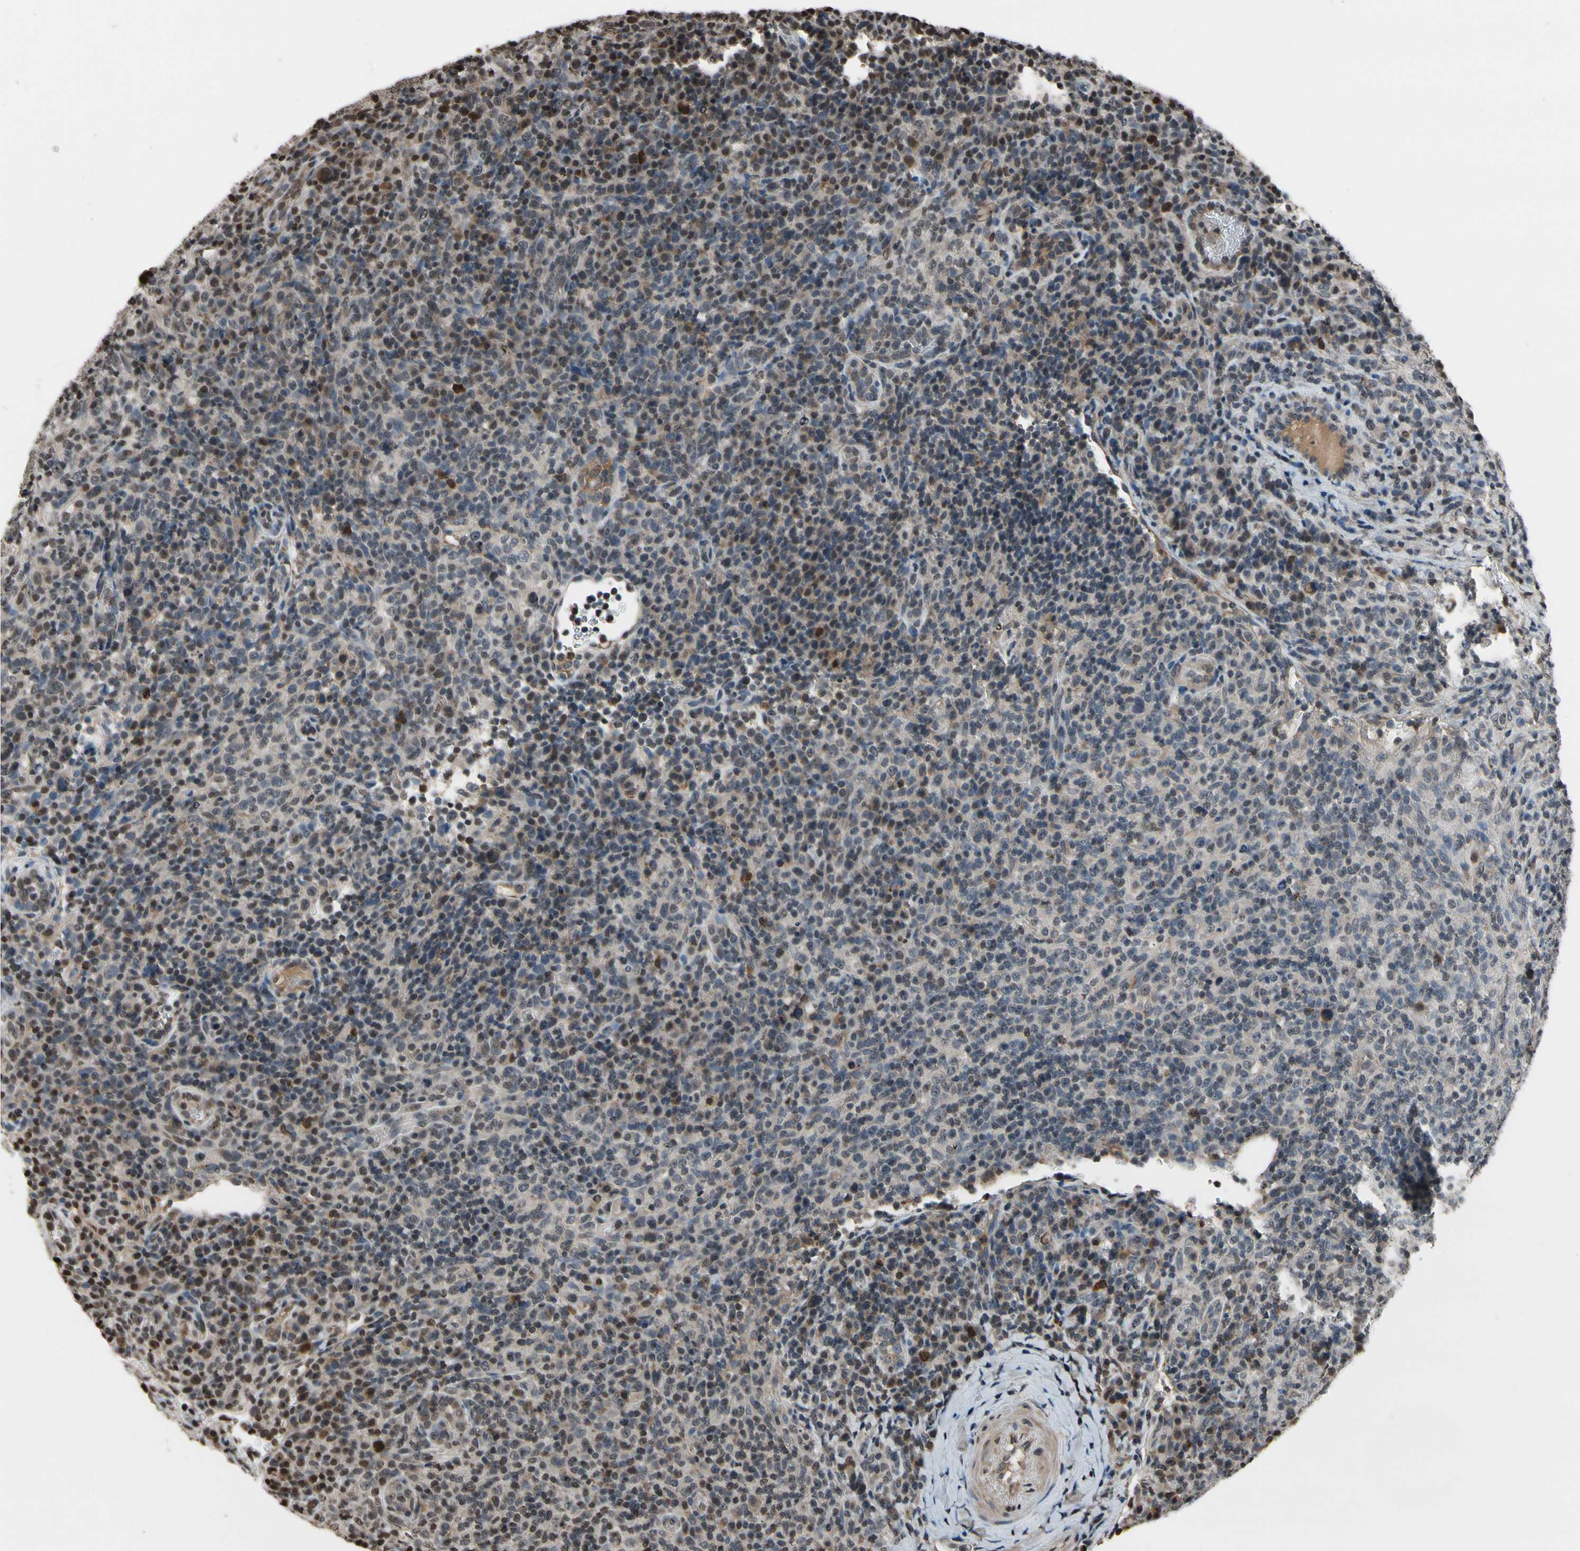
{"staining": {"intensity": "weak", "quantity": "25%-75%", "location": "cytoplasmic/membranous"}, "tissue": "lymphoma", "cell_type": "Tumor cells", "image_type": "cancer", "snomed": [{"axis": "morphology", "description": "Malignant lymphoma, non-Hodgkin's type, High grade"}, {"axis": "topography", "description": "Lymph node"}], "caption": "Immunohistochemistry micrograph of neoplastic tissue: human malignant lymphoma, non-Hodgkin's type (high-grade) stained using IHC displays low levels of weak protein expression localized specifically in the cytoplasmic/membranous of tumor cells, appearing as a cytoplasmic/membranous brown color.", "gene": "HIPK2", "patient": {"sex": "female", "age": 76}}